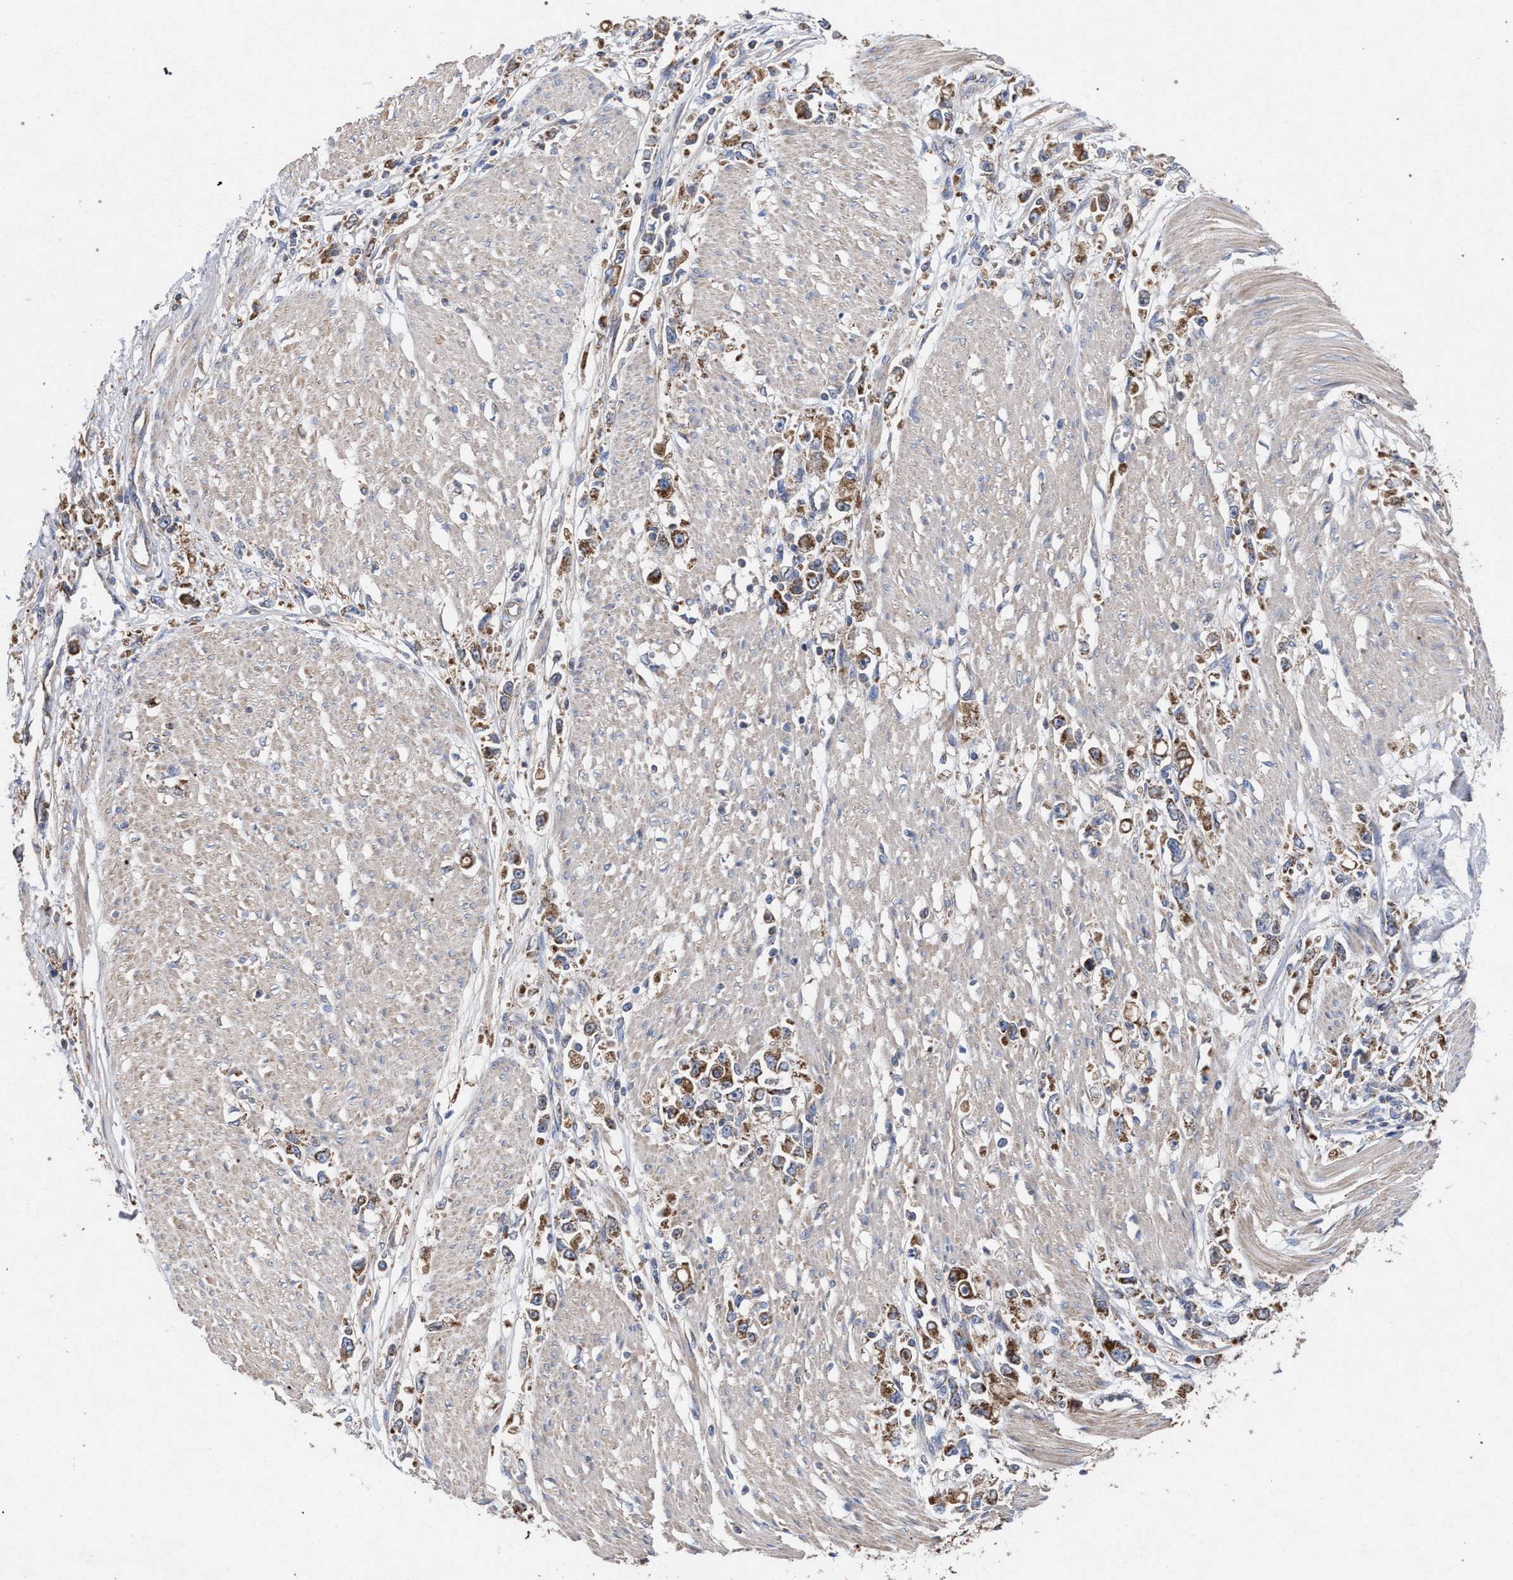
{"staining": {"intensity": "moderate", "quantity": ">75%", "location": "cytoplasmic/membranous"}, "tissue": "stomach cancer", "cell_type": "Tumor cells", "image_type": "cancer", "snomed": [{"axis": "morphology", "description": "Adenocarcinoma, NOS"}, {"axis": "topography", "description": "Stomach"}], "caption": "Immunohistochemical staining of human stomach cancer (adenocarcinoma) shows medium levels of moderate cytoplasmic/membranous staining in approximately >75% of tumor cells.", "gene": "BCL2L12", "patient": {"sex": "female", "age": 59}}